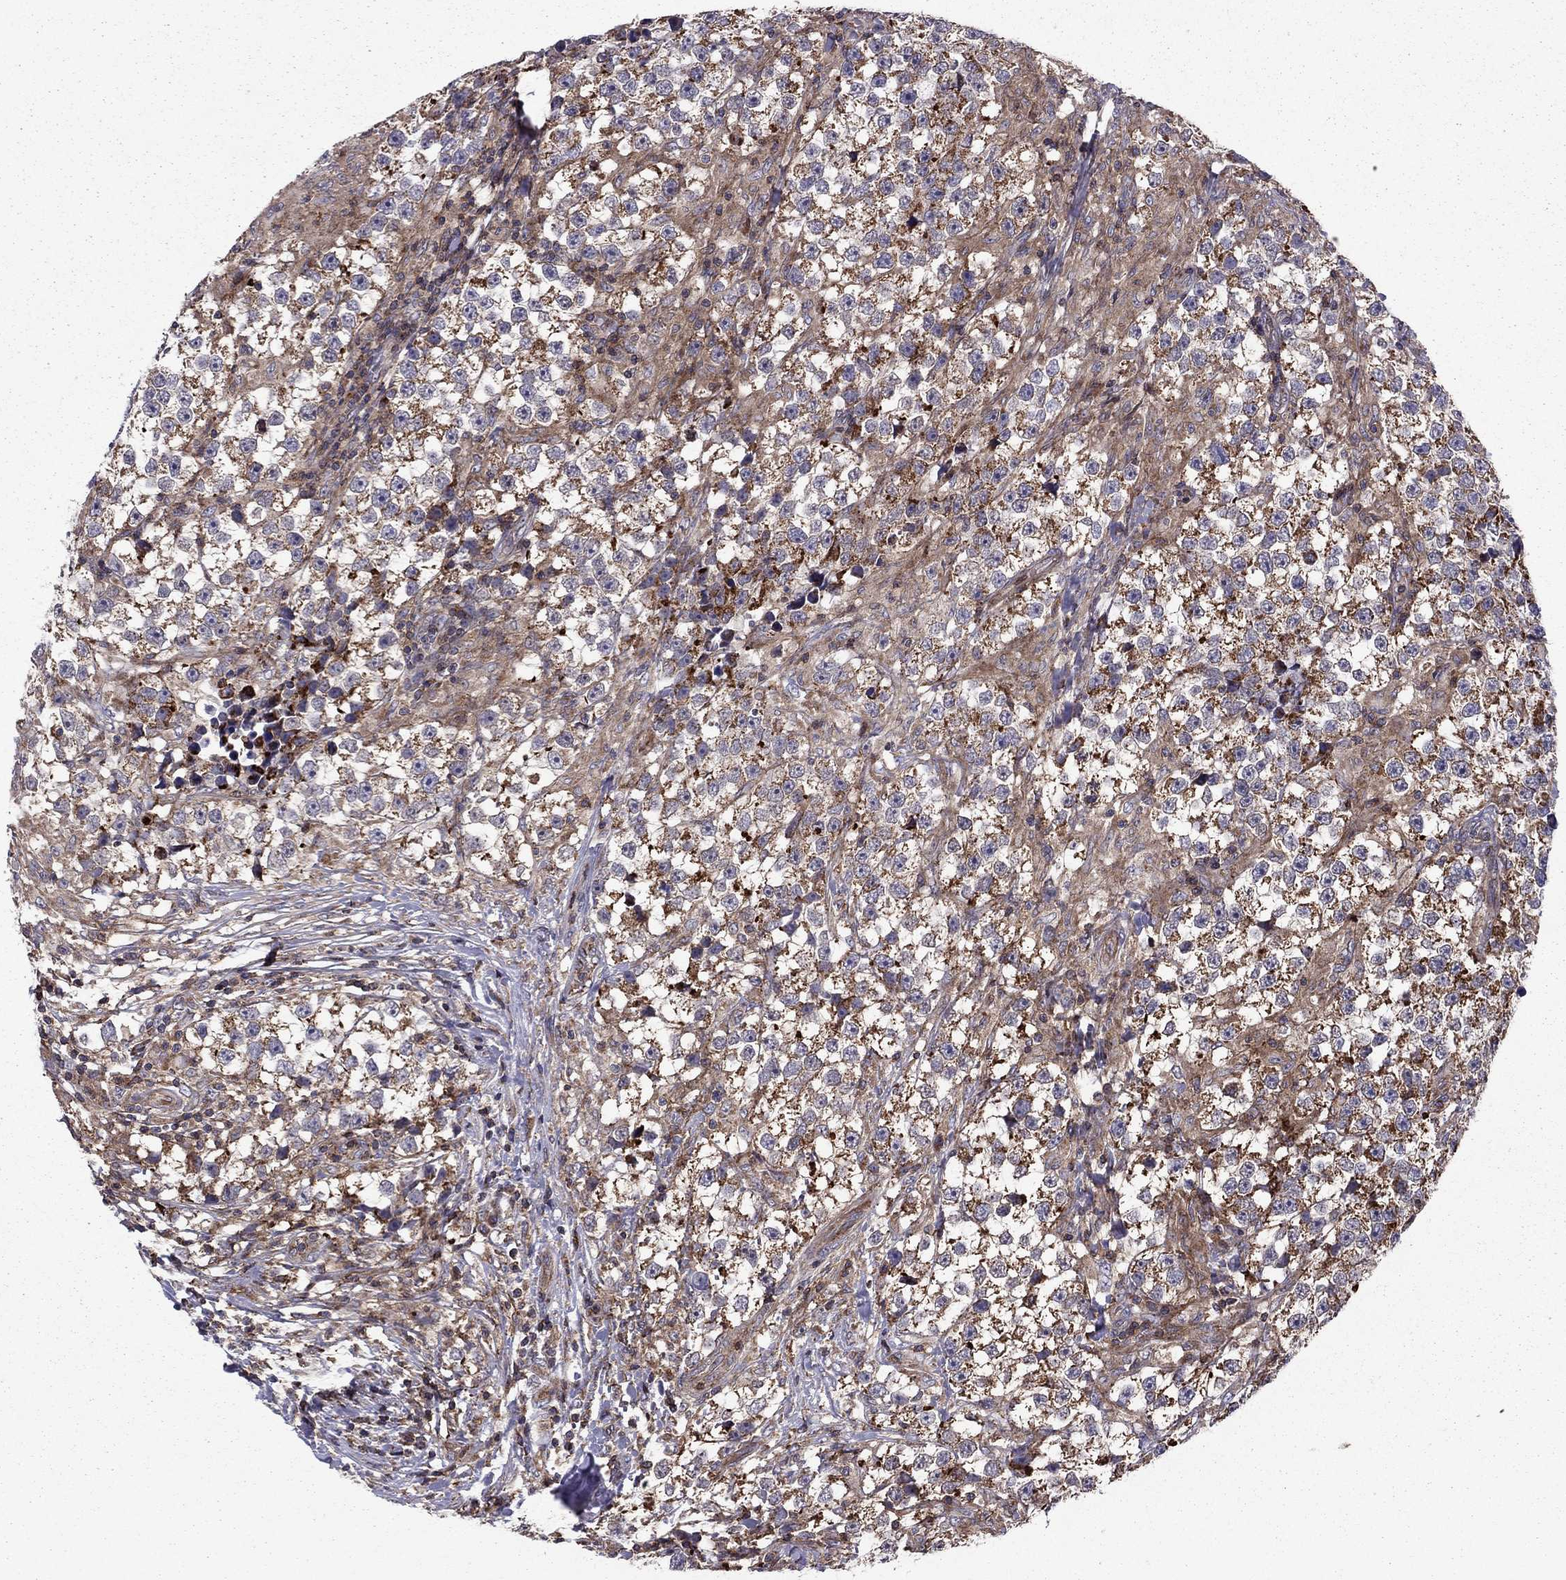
{"staining": {"intensity": "strong", "quantity": "<25%", "location": "cytoplasmic/membranous"}, "tissue": "testis cancer", "cell_type": "Tumor cells", "image_type": "cancer", "snomed": [{"axis": "morphology", "description": "Seminoma, NOS"}, {"axis": "topography", "description": "Testis"}], "caption": "A medium amount of strong cytoplasmic/membranous positivity is seen in about <25% of tumor cells in testis seminoma tissue.", "gene": "ALG6", "patient": {"sex": "male", "age": 46}}